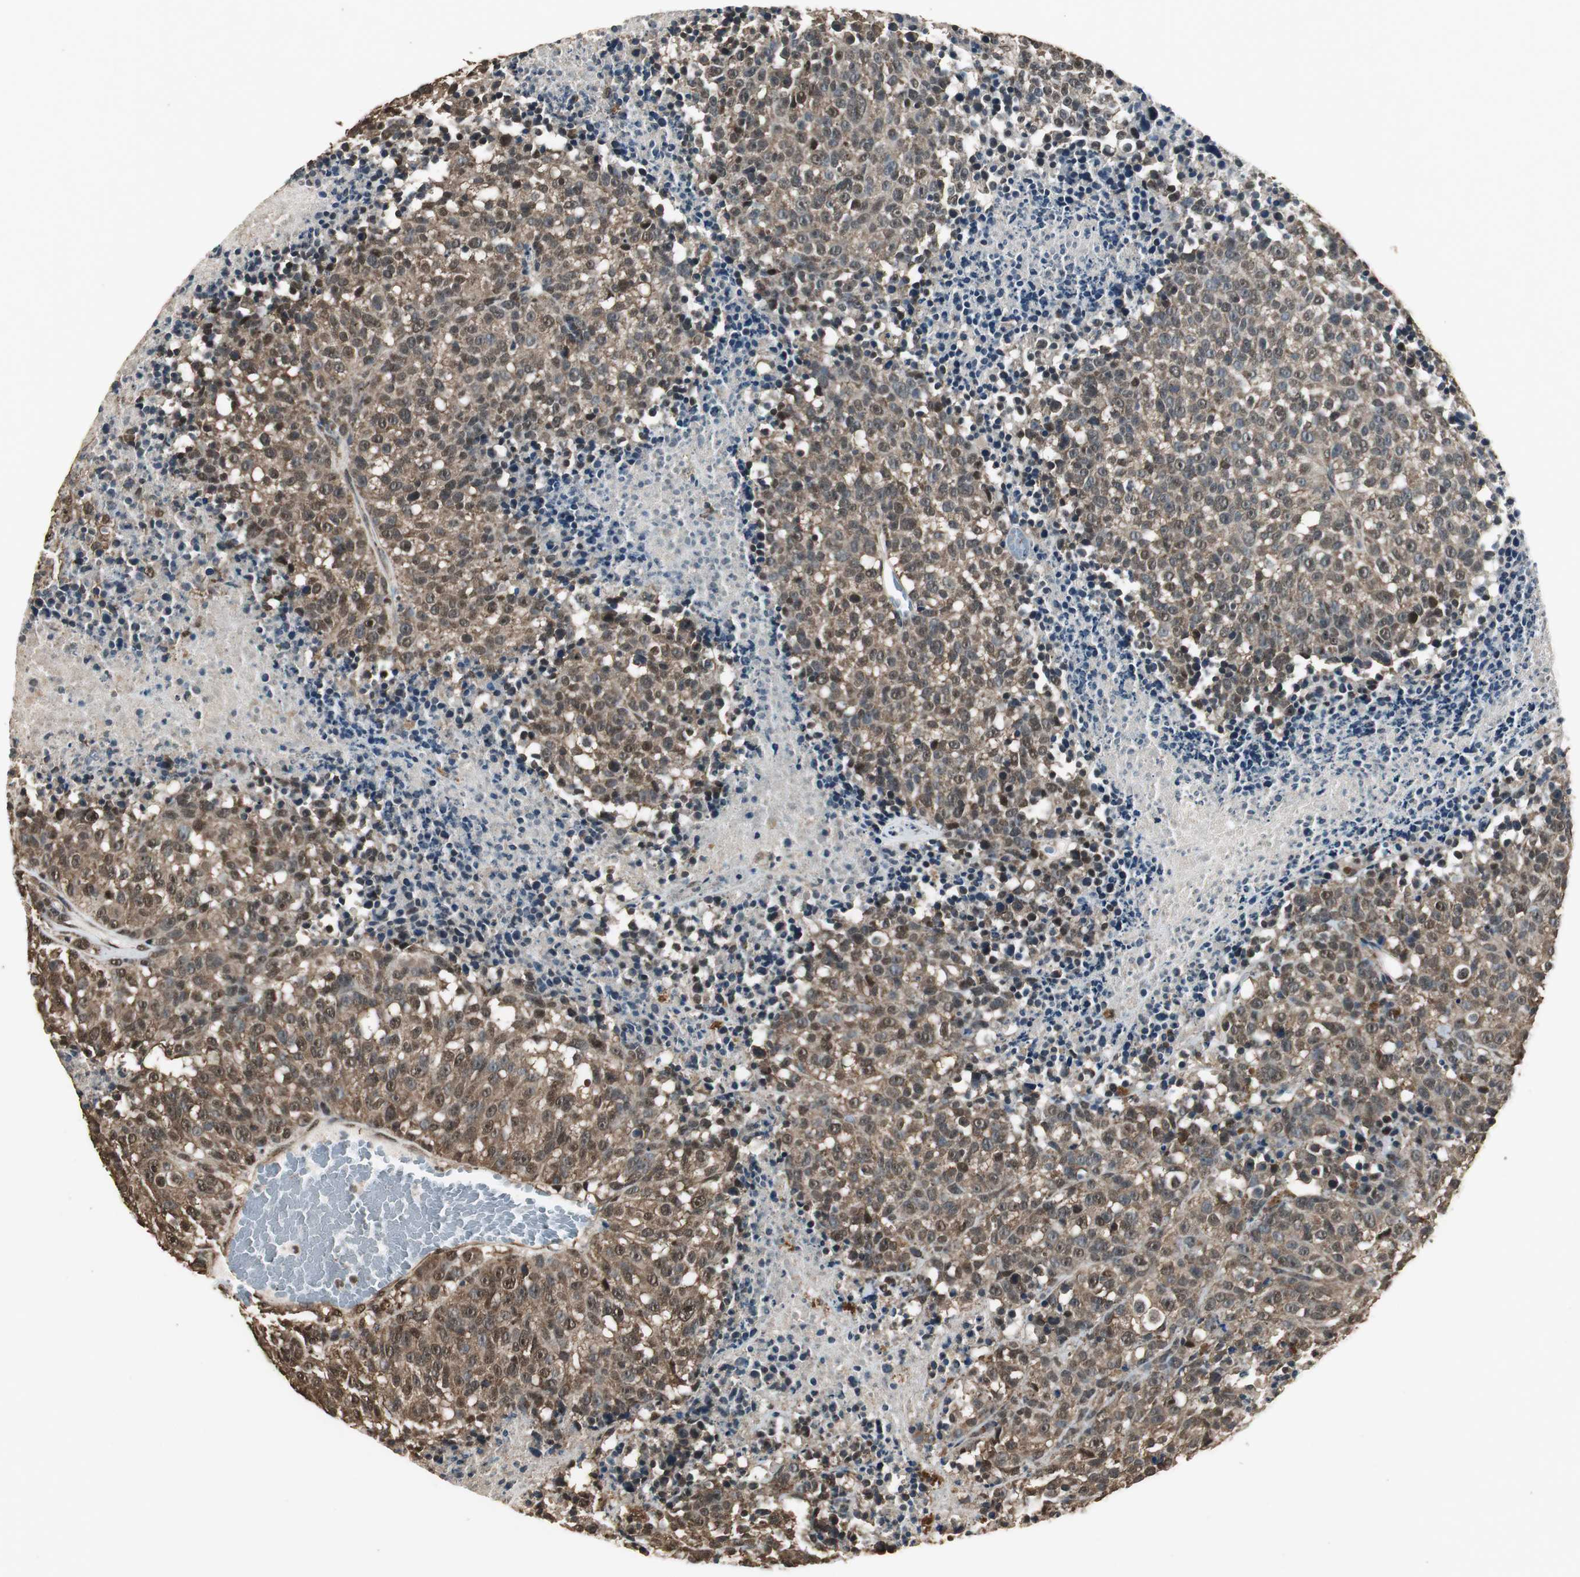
{"staining": {"intensity": "moderate", "quantity": ">75%", "location": "cytoplasmic/membranous,nuclear"}, "tissue": "melanoma", "cell_type": "Tumor cells", "image_type": "cancer", "snomed": [{"axis": "morphology", "description": "Malignant melanoma, Metastatic site"}, {"axis": "topography", "description": "Cerebral cortex"}], "caption": "Protein analysis of melanoma tissue exhibits moderate cytoplasmic/membranous and nuclear positivity in approximately >75% of tumor cells.", "gene": "PPP1R13B", "patient": {"sex": "female", "age": 52}}